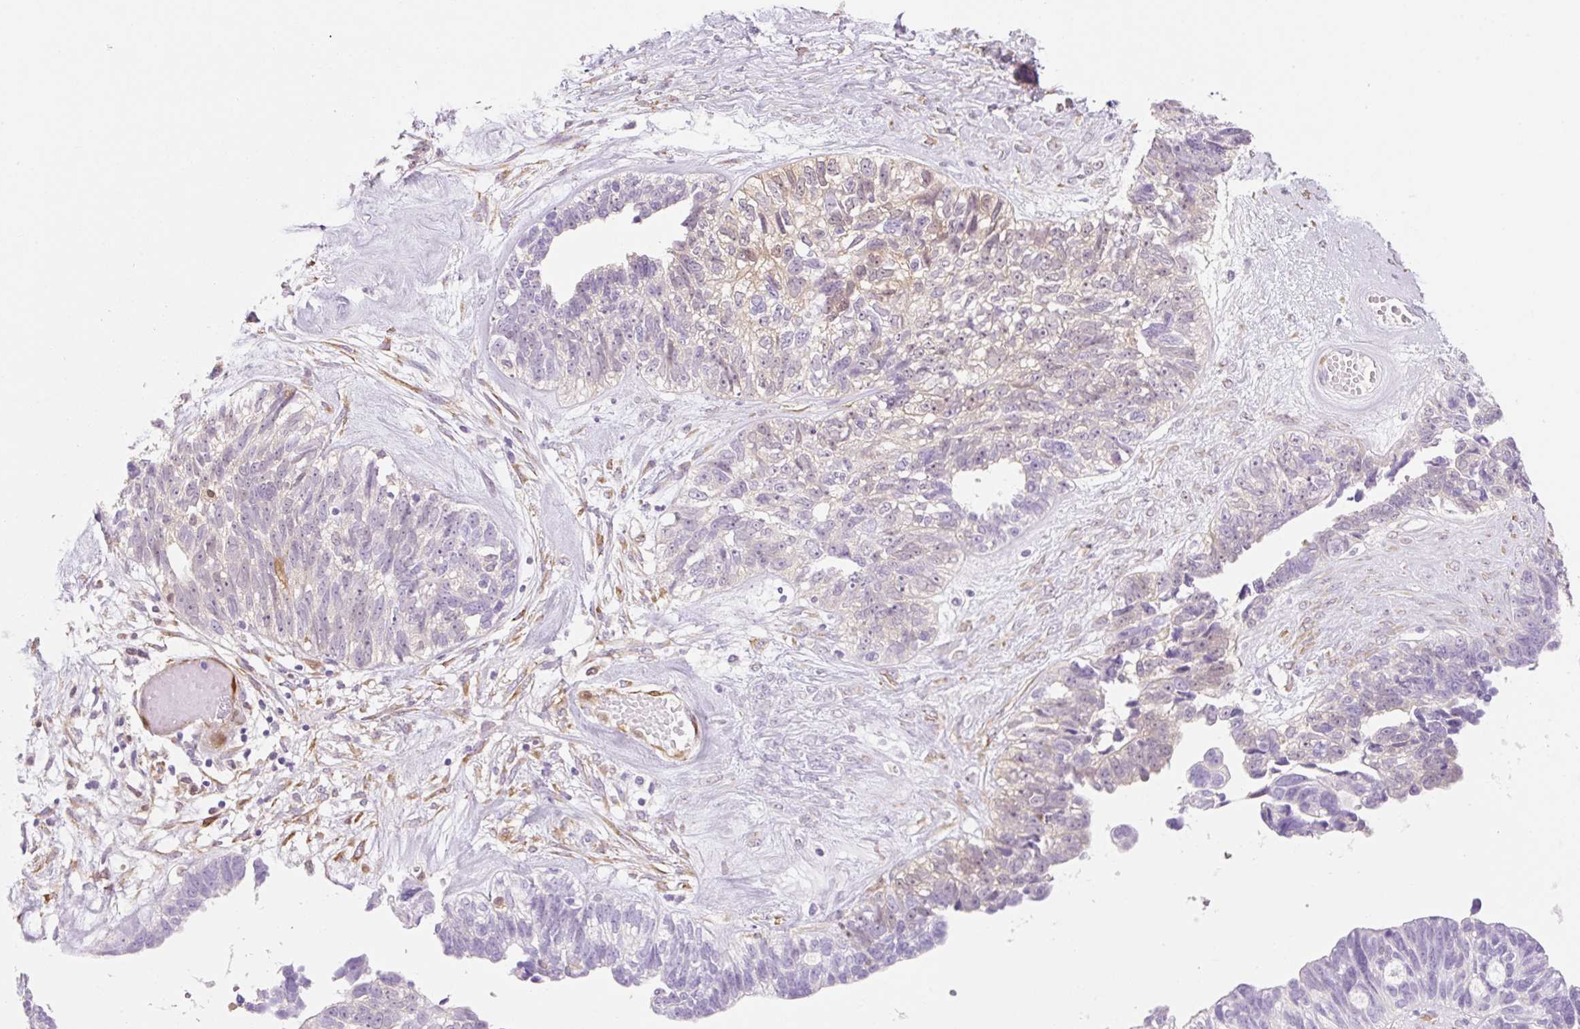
{"staining": {"intensity": "weak", "quantity": "<25%", "location": "cytoplasmic/membranous"}, "tissue": "ovarian cancer", "cell_type": "Tumor cells", "image_type": "cancer", "snomed": [{"axis": "morphology", "description": "Cystadenocarcinoma, serous, NOS"}, {"axis": "topography", "description": "Ovary"}], "caption": "Immunohistochemistry of human ovarian cancer displays no positivity in tumor cells.", "gene": "FABP5", "patient": {"sex": "female", "age": 79}}